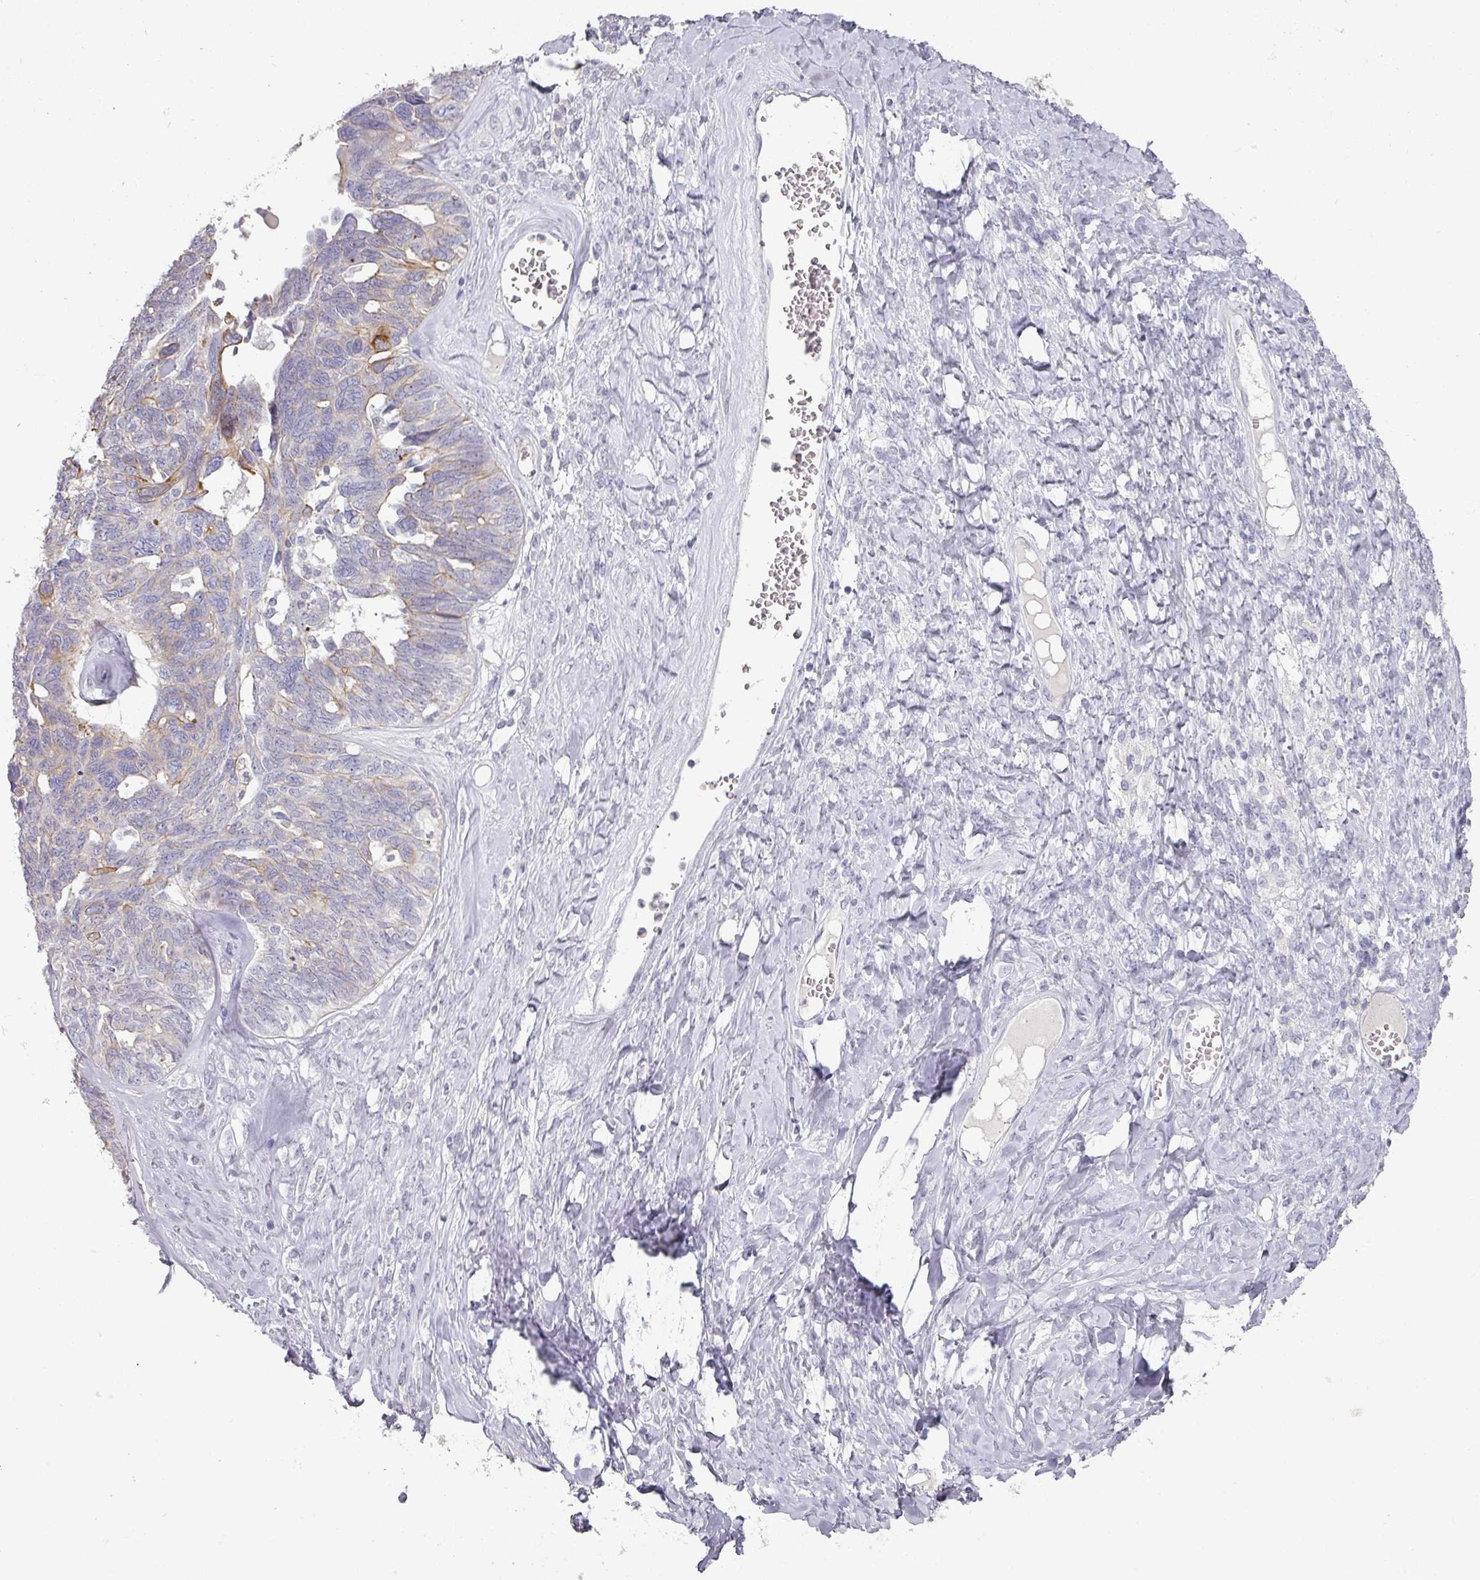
{"staining": {"intensity": "moderate", "quantity": "<25%", "location": "cytoplasmic/membranous"}, "tissue": "ovarian cancer", "cell_type": "Tumor cells", "image_type": "cancer", "snomed": [{"axis": "morphology", "description": "Cystadenocarcinoma, serous, NOS"}, {"axis": "topography", "description": "Ovary"}], "caption": "Brown immunohistochemical staining in ovarian cancer (serous cystadenocarcinoma) exhibits moderate cytoplasmic/membranous staining in about <25% of tumor cells.", "gene": "GTF2H3", "patient": {"sex": "female", "age": 79}}